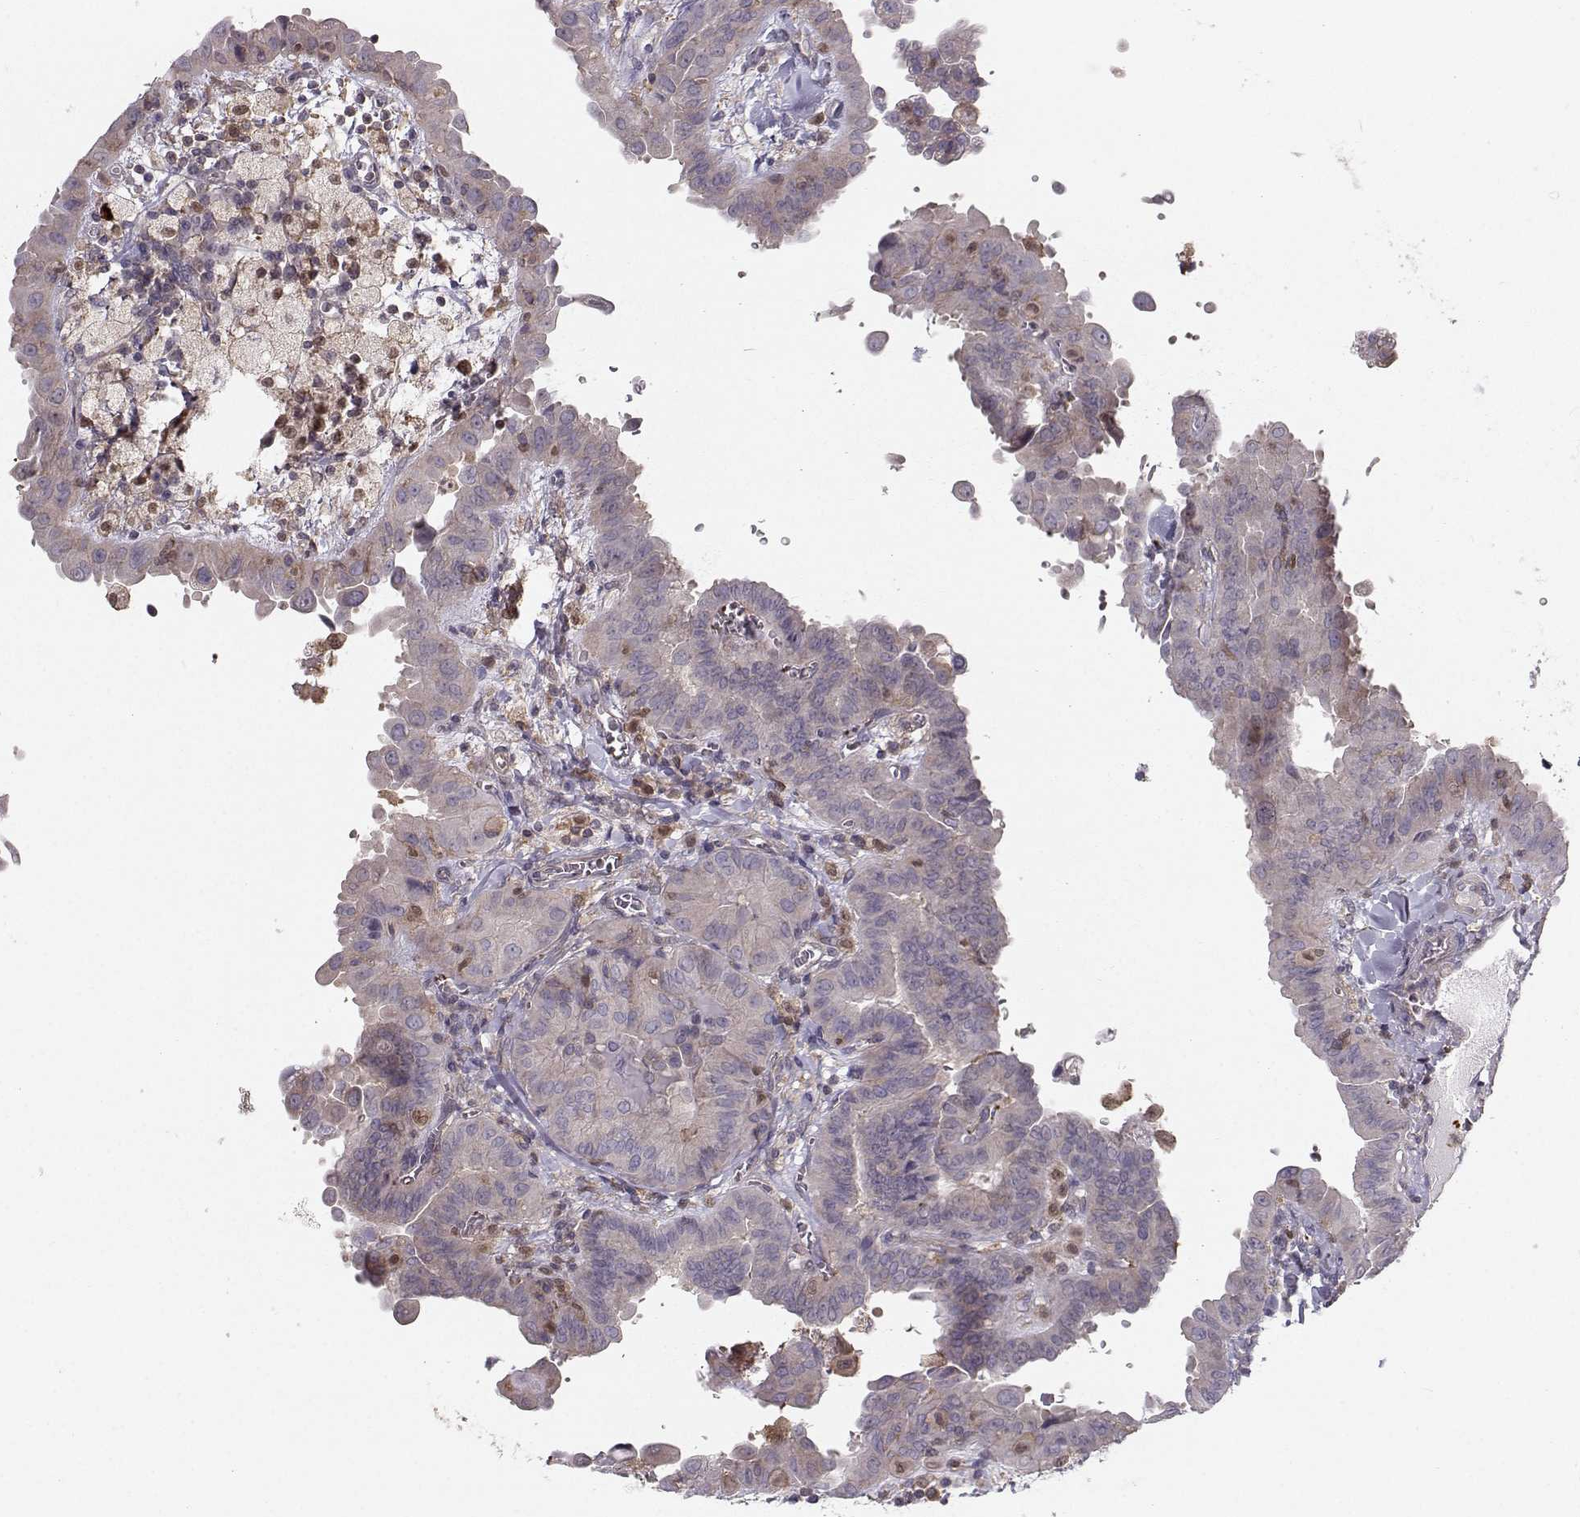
{"staining": {"intensity": "negative", "quantity": "none", "location": "none"}, "tissue": "thyroid cancer", "cell_type": "Tumor cells", "image_type": "cancer", "snomed": [{"axis": "morphology", "description": "Papillary adenocarcinoma, NOS"}, {"axis": "topography", "description": "Thyroid gland"}], "caption": "Immunohistochemistry micrograph of human thyroid cancer (papillary adenocarcinoma) stained for a protein (brown), which shows no positivity in tumor cells.", "gene": "ASB16", "patient": {"sex": "female", "age": 37}}